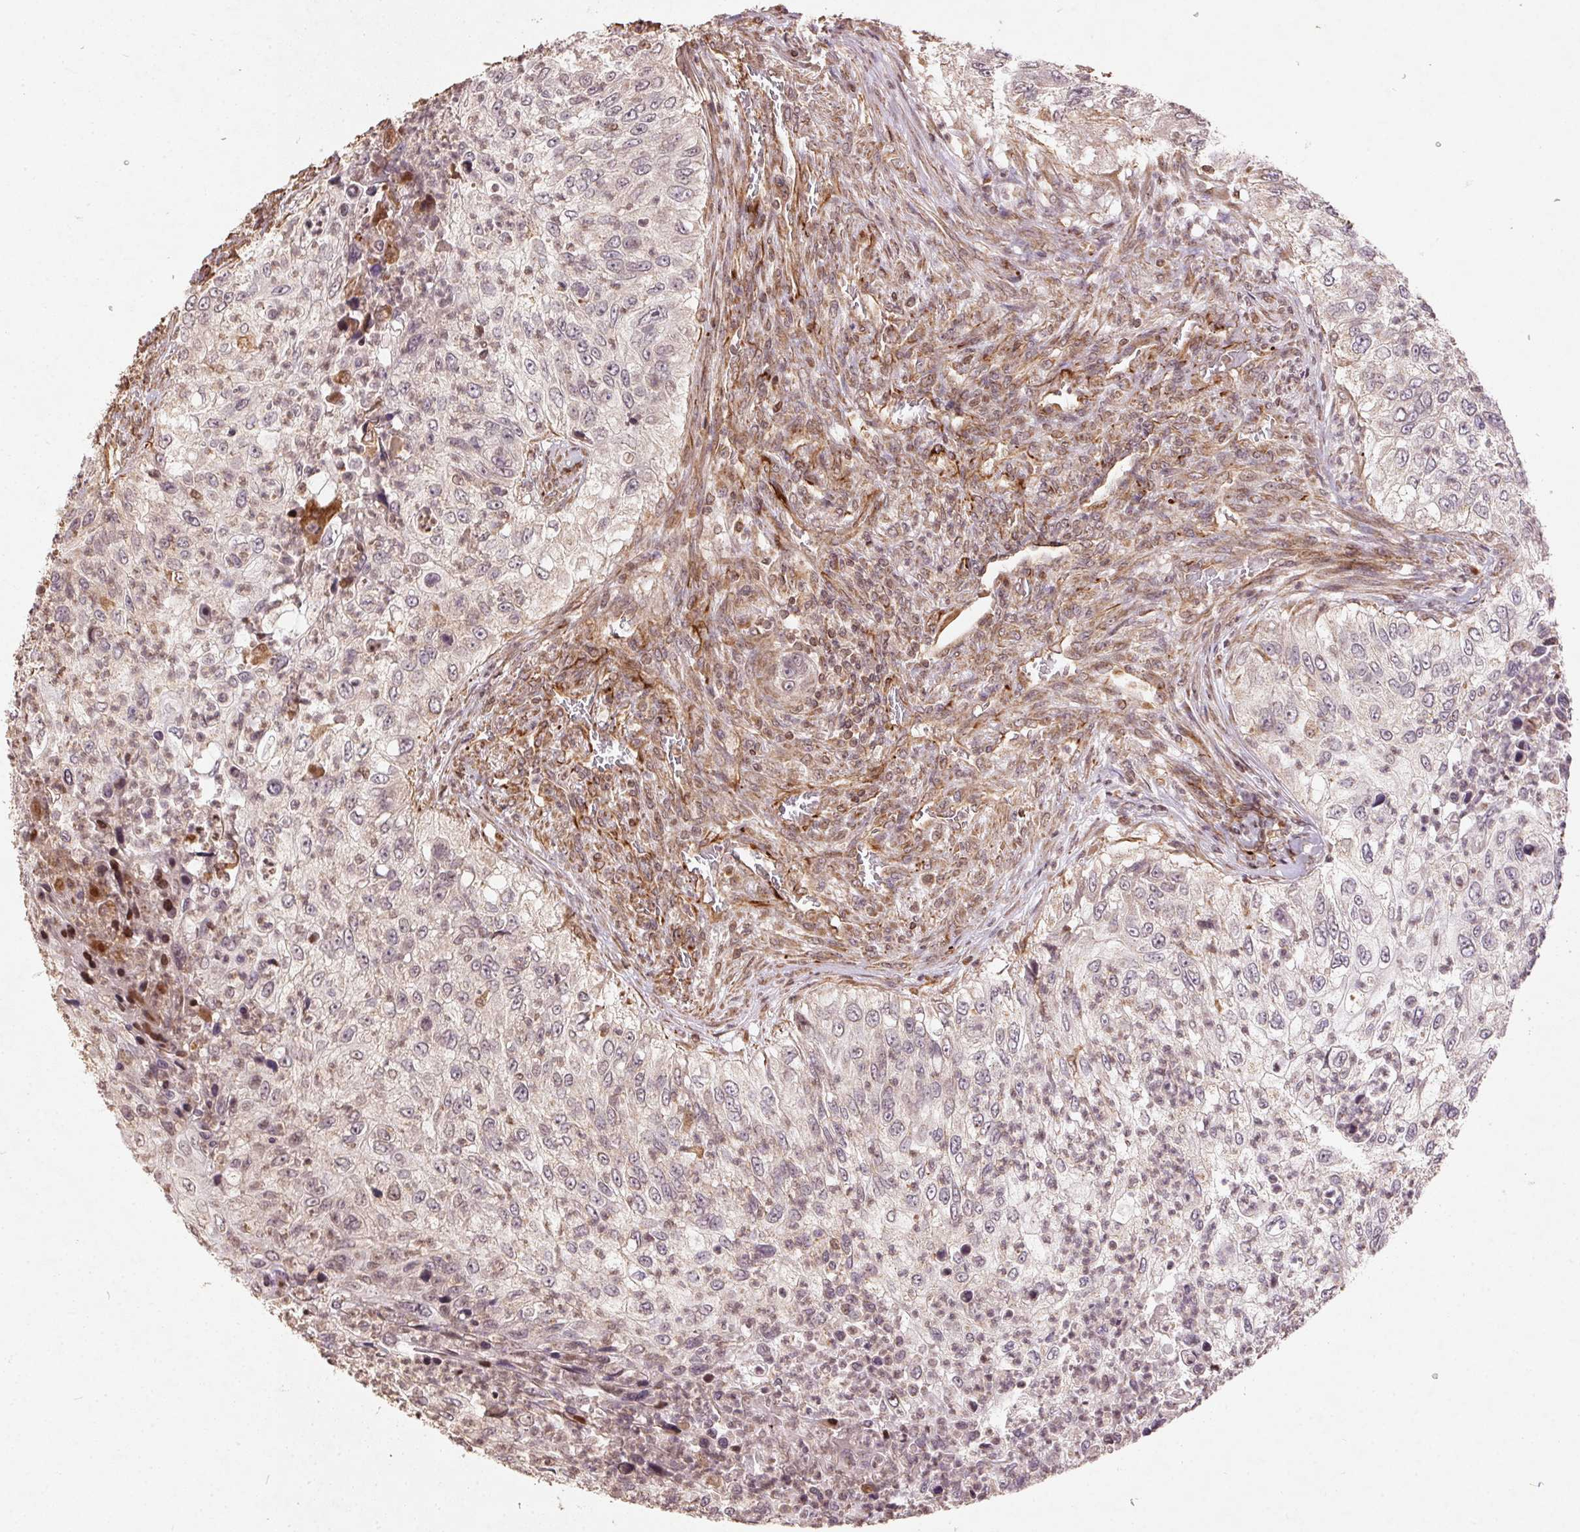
{"staining": {"intensity": "negative", "quantity": "none", "location": "none"}, "tissue": "urothelial cancer", "cell_type": "Tumor cells", "image_type": "cancer", "snomed": [{"axis": "morphology", "description": "Urothelial carcinoma, High grade"}, {"axis": "topography", "description": "Urinary bladder"}], "caption": "Photomicrograph shows no protein staining in tumor cells of urothelial cancer tissue.", "gene": "SPRED2", "patient": {"sex": "female", "age": 60}}